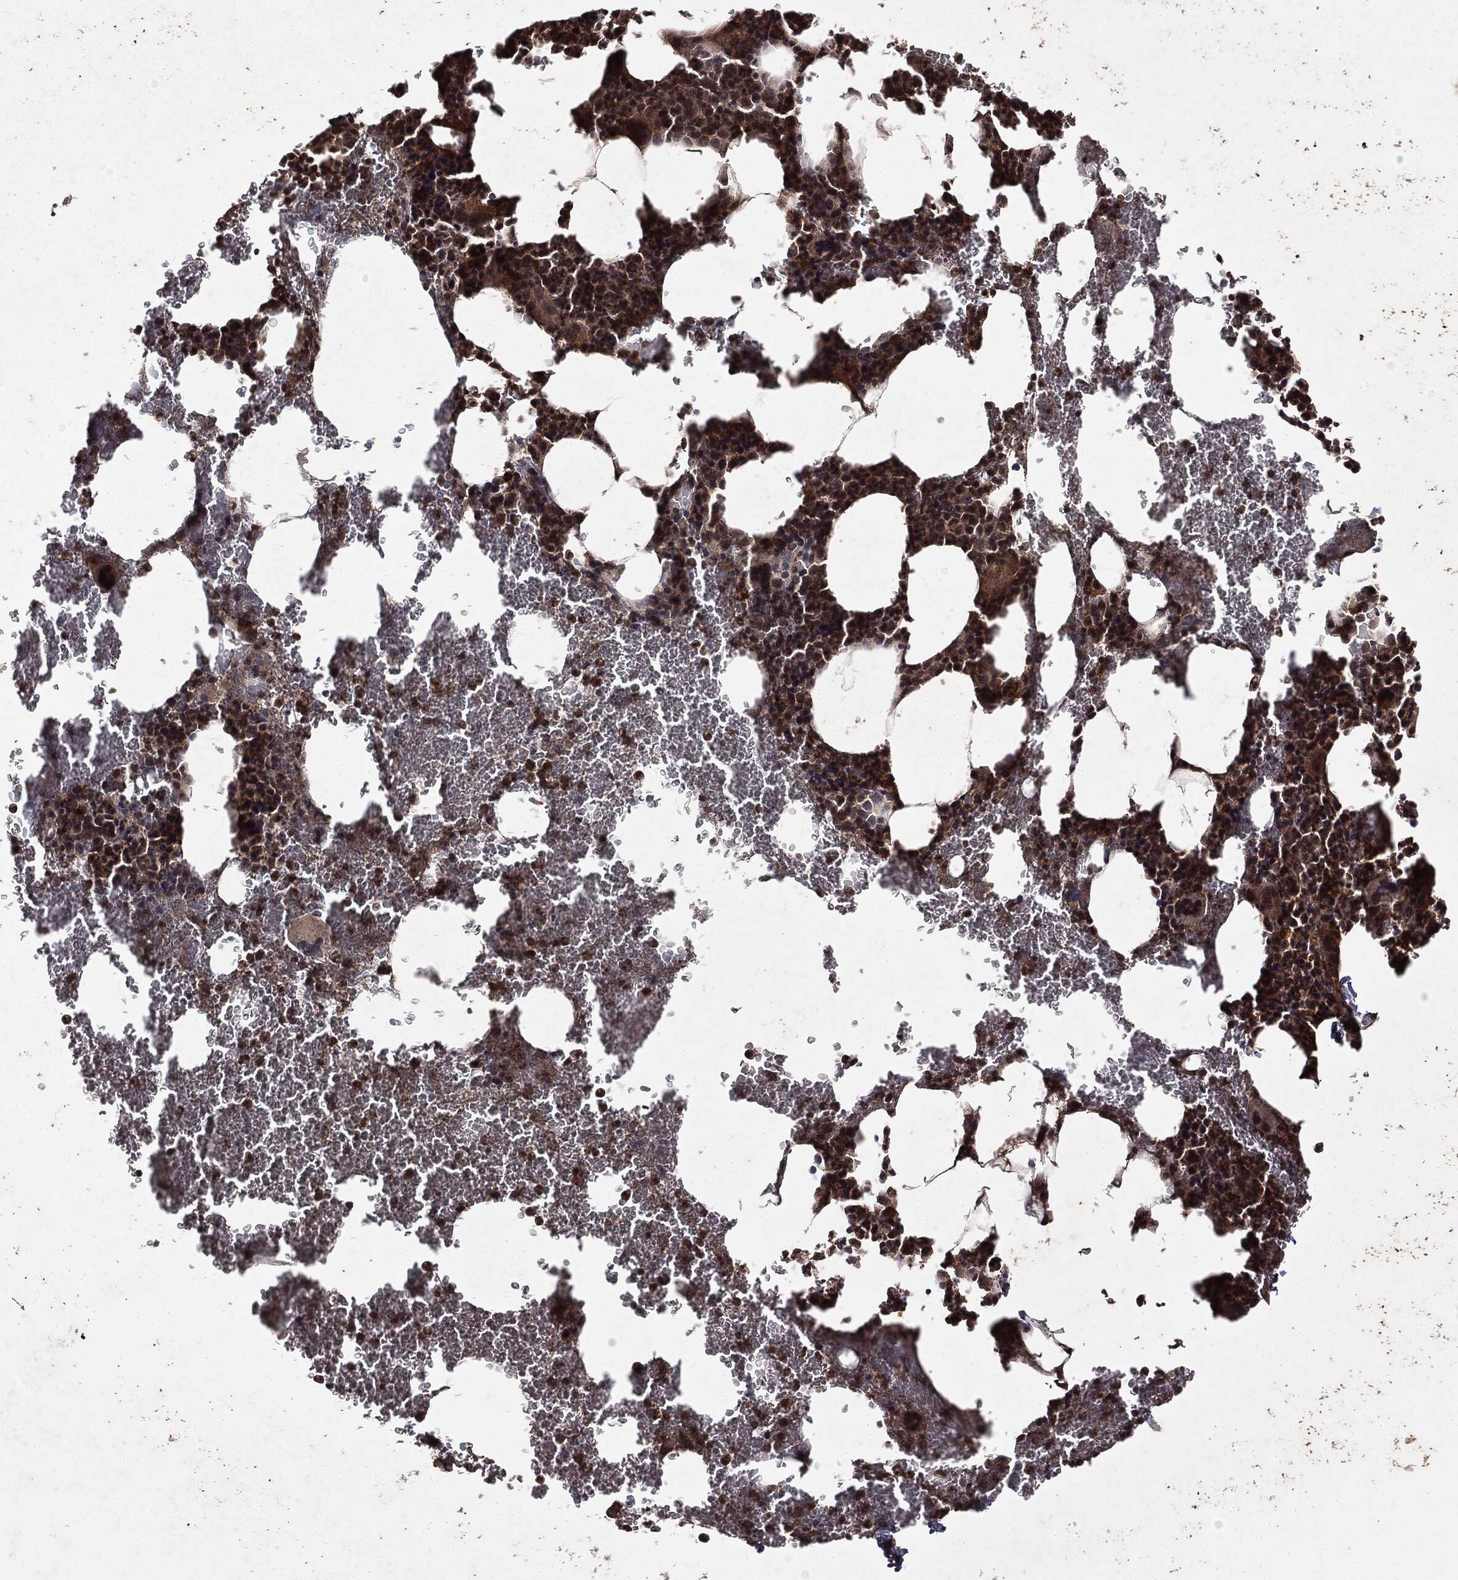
{"staining": {"intensity": "strong", "quantity": "25%-75%", "location": "cytoplasmic/membranous,nuclear"}, "tissue": "bone marrow", "cell_type": "Hematopoietic cells", "image_type": "normal", "snomed": [{"axis": "morphology", "description": "Normal tissue, NOS"}, {"axis": "topography", "description": "Bone marrow"}], "caption": "Protein staining by immunohistochemistry (IHC) displays strong cytoplasmic/membranous,nuclear expression in approximately 25%-75% of hematopoietic cells in unremarkable bone marrow. The staining was performed using DAB (3,3'-diaminobenzidine) to visualize the protein expression in brown, while the nuclei were stained in blue with hematoxylin (Magnification: 20x).", "gene": "MTOR", "patient": {"sex": "male", "age": 91}}